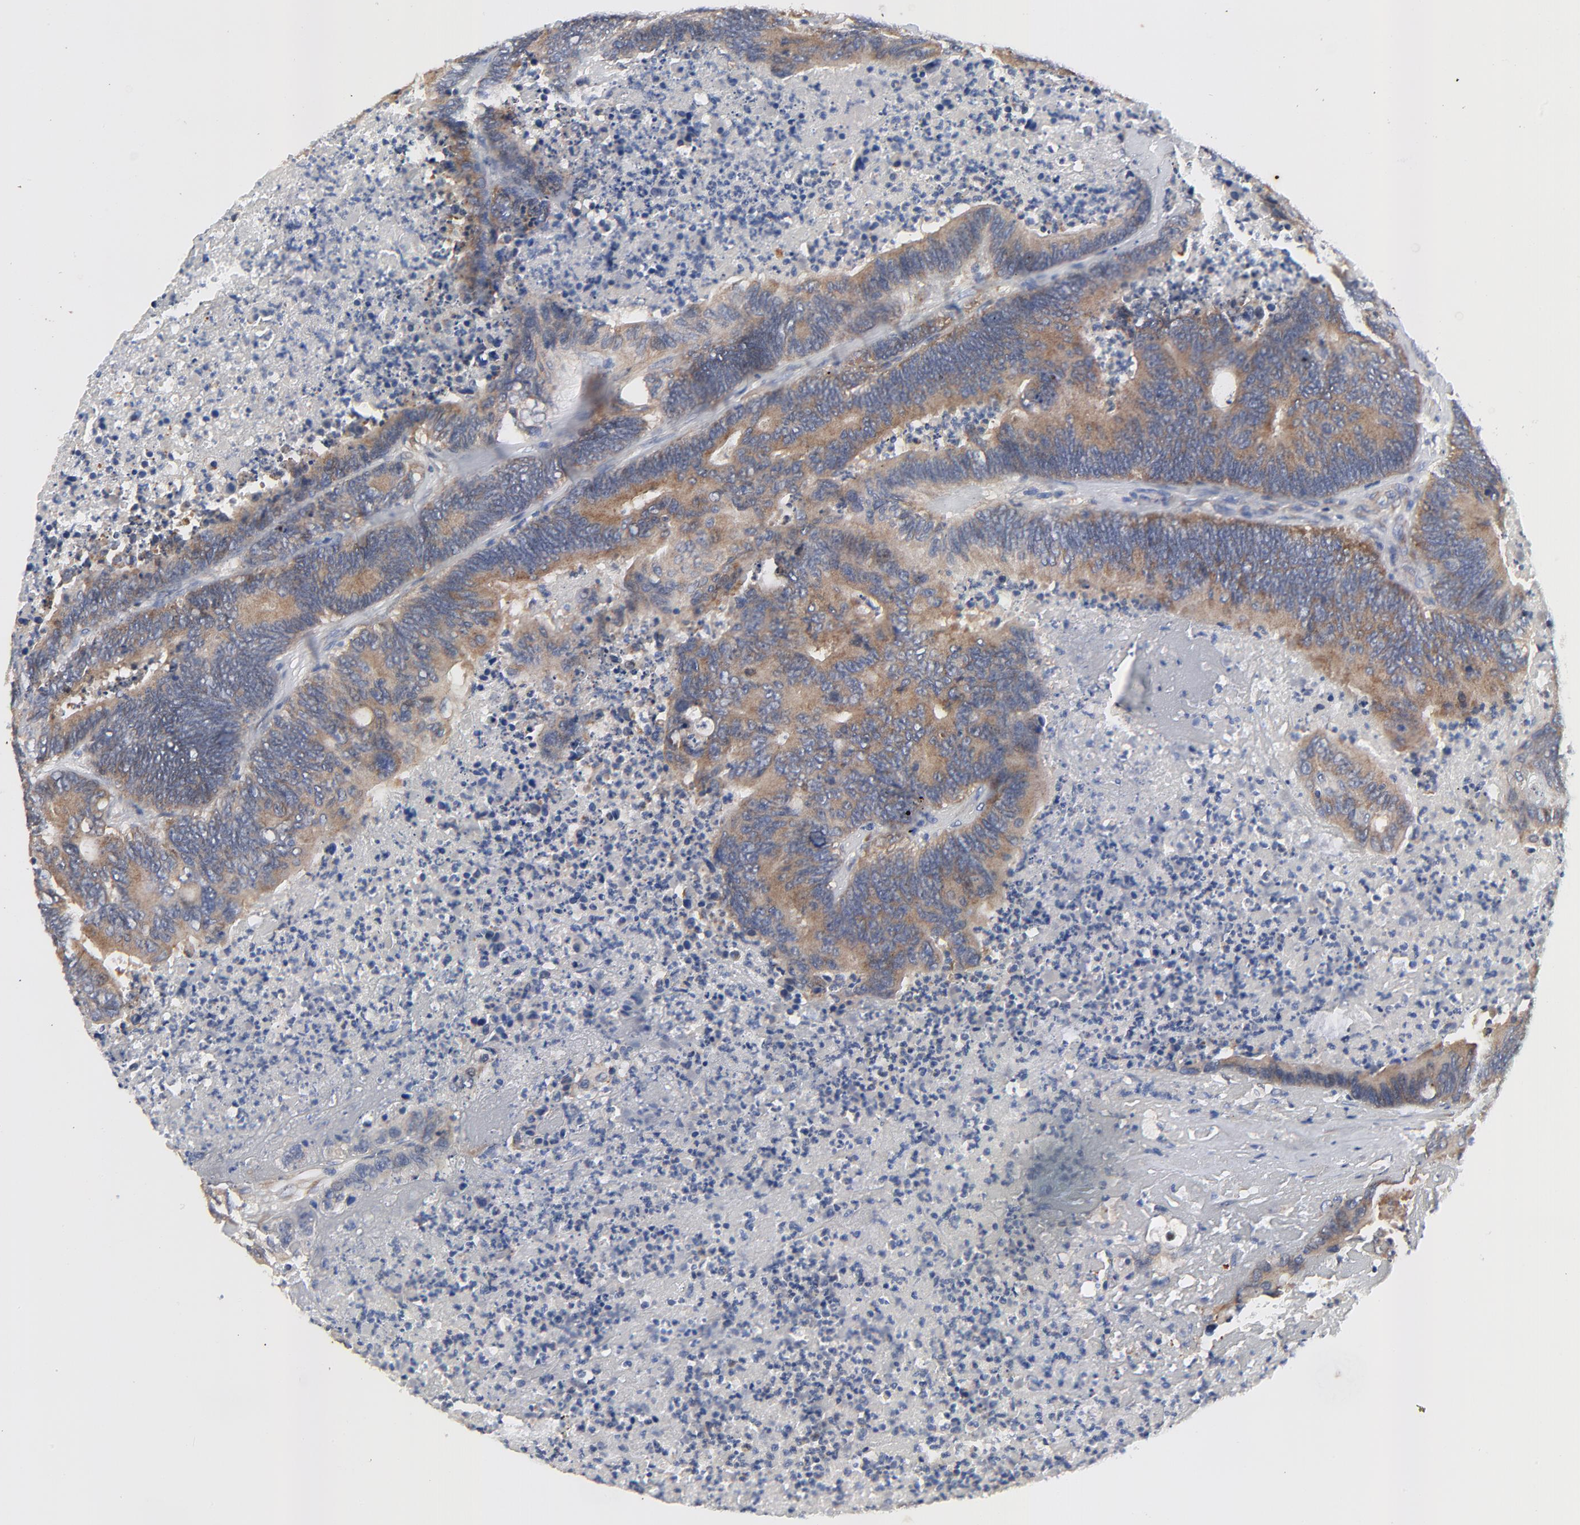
{"staining": {"intensity": "moderate", "quantity": ">75%", "location": "cytoplasmic/membranous"}, "tissue": "colorectal cancer", "cell_type": "Tumor cells", "image_type": "cancer", "snomed": [{"axis": "morphology", "description": "Adenocarcinoma, NOS"}, {"axis": "topography", "description": "Colon"}], "caption": "Immunohistochemical staining of human colorectal adenocarcinoma displays moderate cytoplasmic/membranous protein expression in approximately >75% of tumor cells.", "gene": "VAV2", "patient": {"sex": "male", "age": 65}}